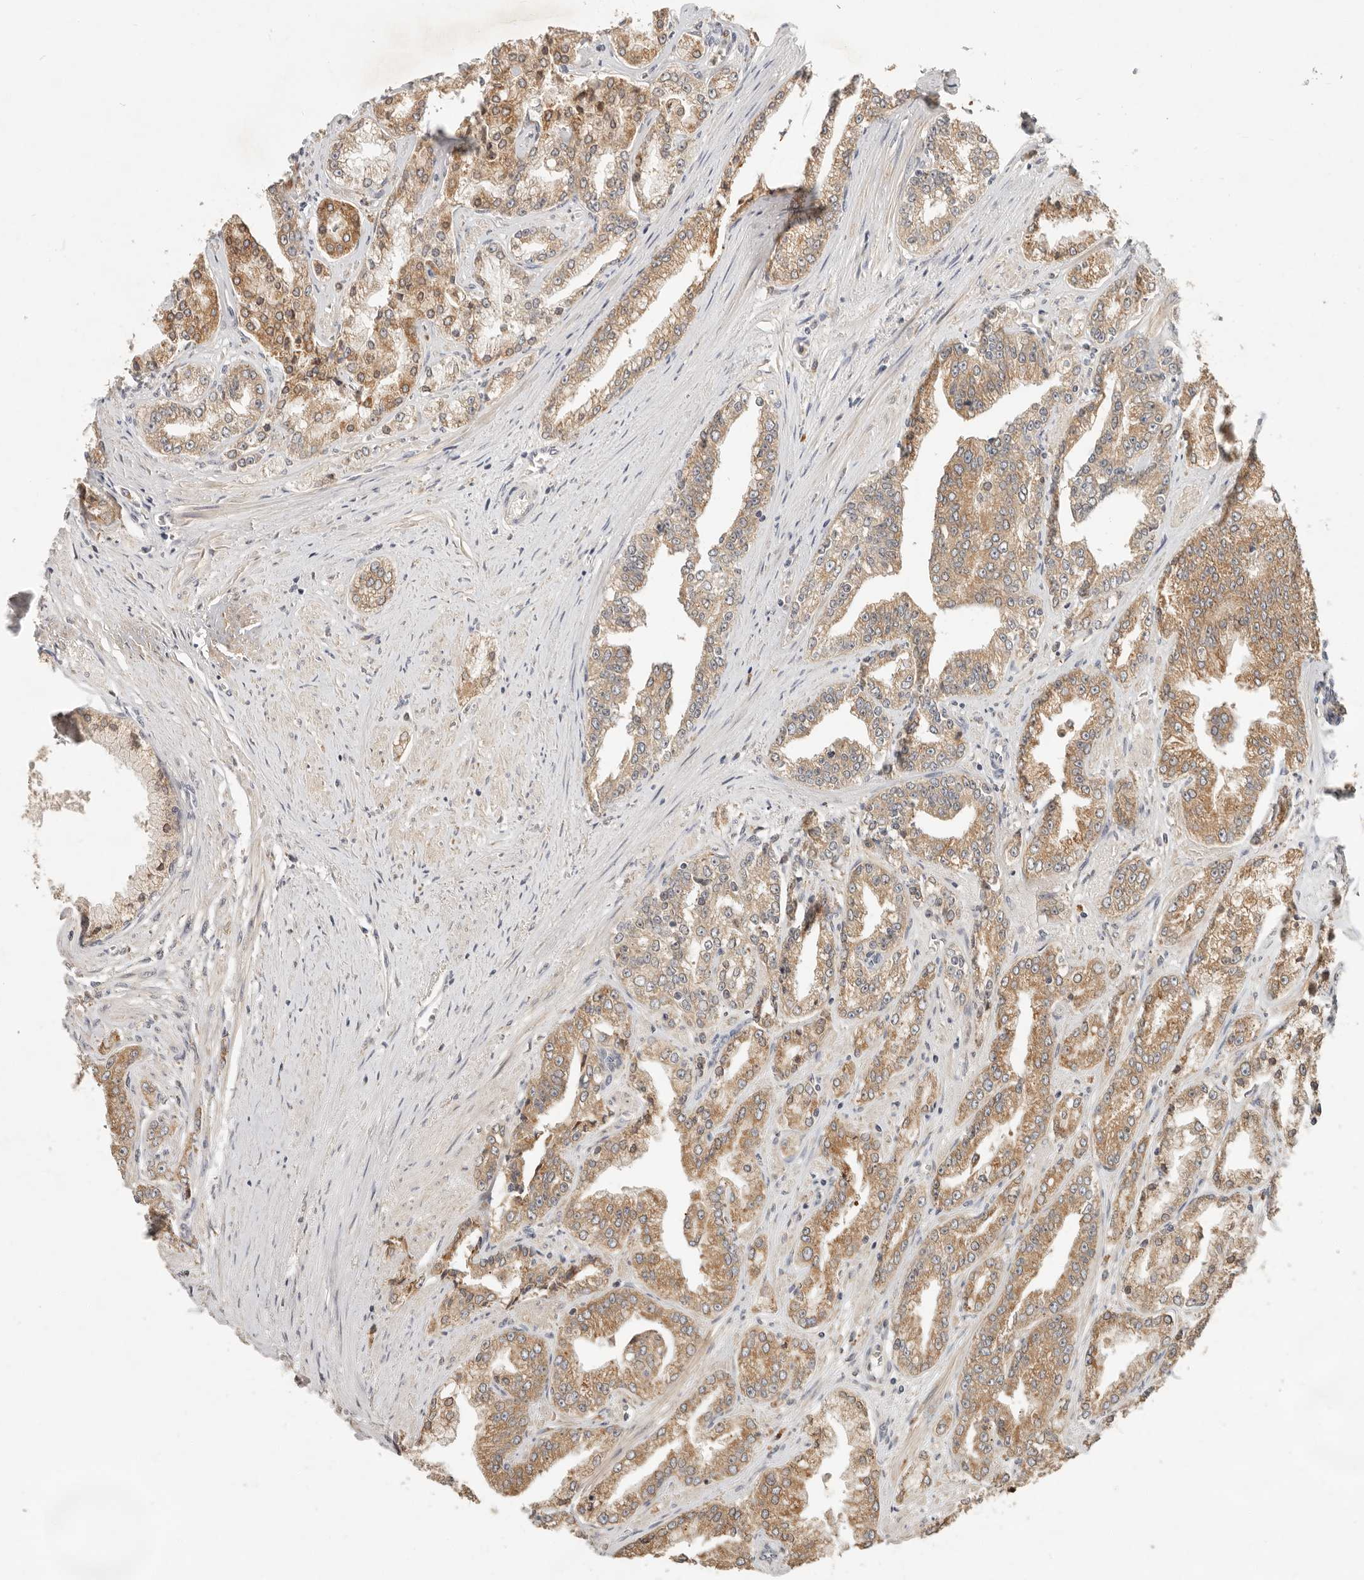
{"staining": {"intensity": "moderate", "quantity": ">75%", "location": "cytoplasmic/membranous"}, "tissue": "prostate cancer", "cell_type": "Tumor cells", "image_type": "cancer", "snomed": [{"axis": "morphology", "description": "Adenocarcinoma, High grade"}, {"axis": "topography", "description": "Prostate"}], "caption": "A photomicrograph of prostate cancer (adenocarcinoma (high-grade)) stained for a protein demonstrates moderate cytoplasmic/membranous brown staining in tumor cells.", "gene": "ARHGEF10L", "patient": {"sex": "male", "age": 71}}